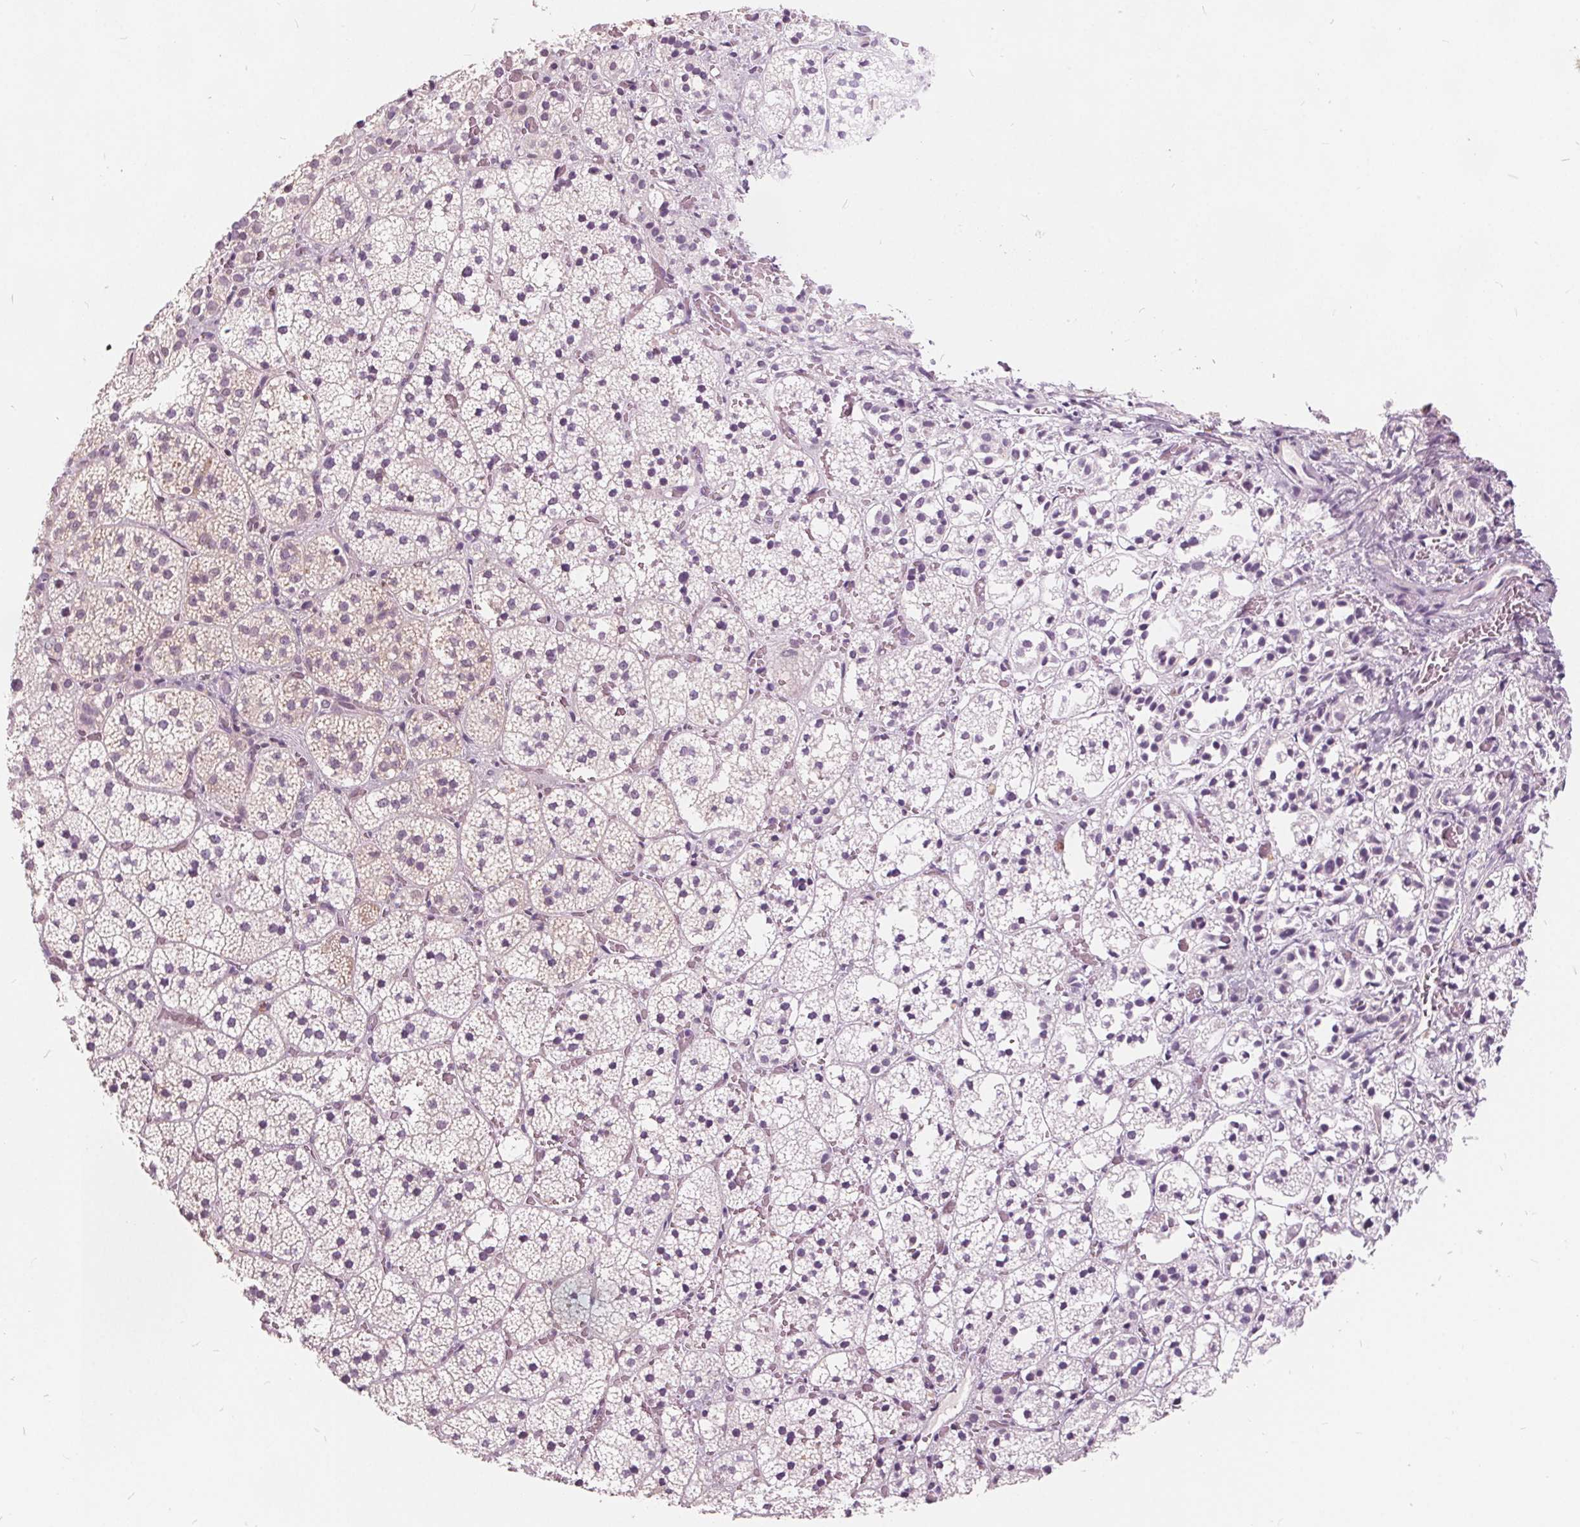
{"staining": {"intensity": "weak", "quantity": "<25%", "location": "cytoplasmic/membranous"}, "tissue": "adrenal gland", "cell_type": "Glandular cells", "image_type": "normal", "snomed": [{"axis": "morphology", "description": "Normal tissue, NOS"}, {"axis": "topography", "description": "Adrenal gland"}], "caption": "Immunohistochemistry (IHC) image of benign adrenal gland: human adrenal gland stained with DAB (3,3'-diaminobenzidine) shows no significant protein staining in glandular cells.", "gene": "HAAO", "patient": {"sex": "male", "age": 53}}